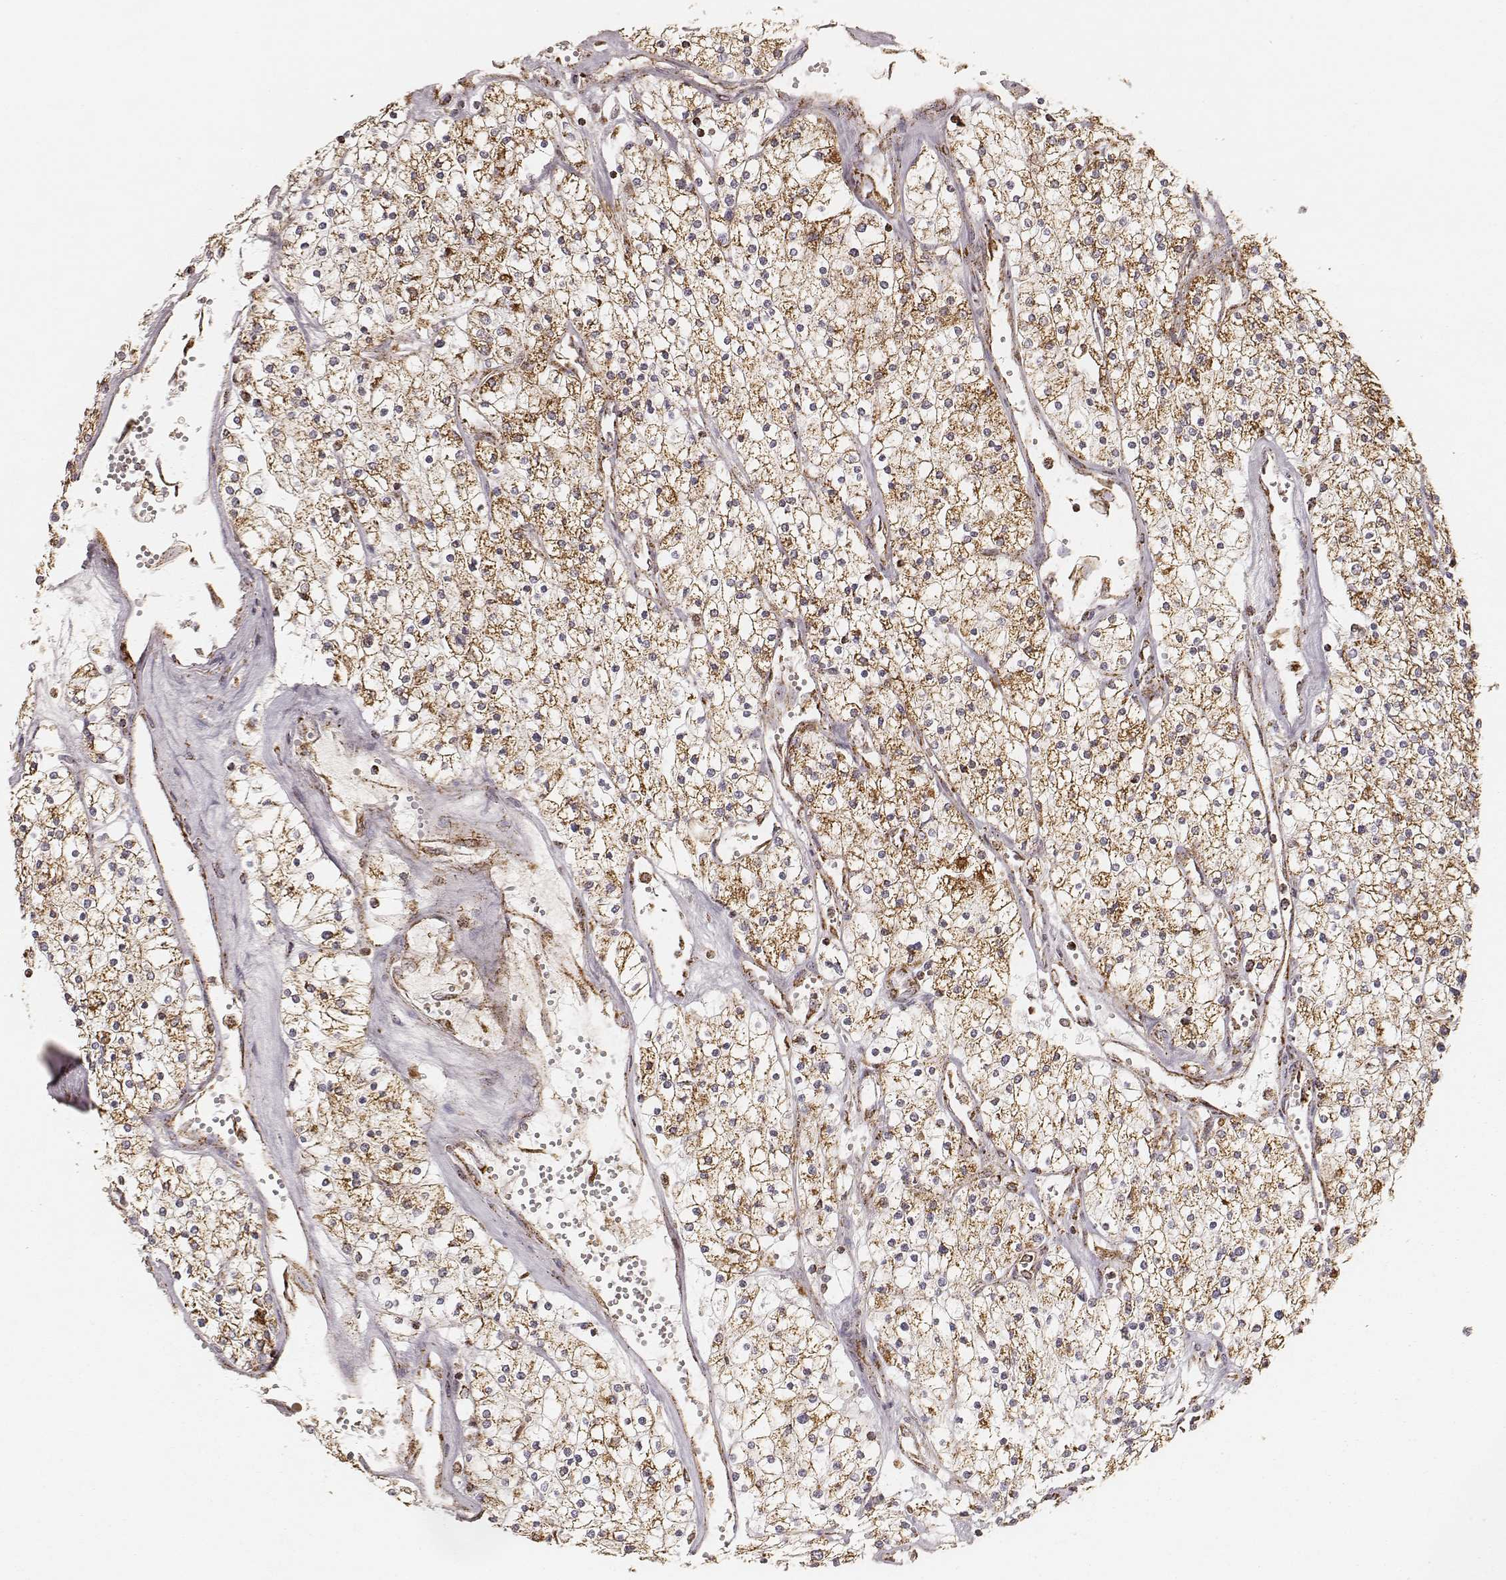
{"staining": {"intensity": "strong", "quantity": ">75%", "location": "cytoplasmic/membranous"}, "tissue": "renal cancer", "cell_type": "Tumor cells", "image_type": "cancer", "snomed": [{"axis": "morphology", "description": "Adenocarcinoma, NOS"}, {"axis": "topography", "description": "Kidney"}], "caption": "Immunohistochemical staining of renal adenocarcinoma demonstrates high levels of strong cytoplasmic/membranous protein positivity in about >75% of tumor cells.", "gene": "CS", "patient": {"sex": "male", "age": 80}}